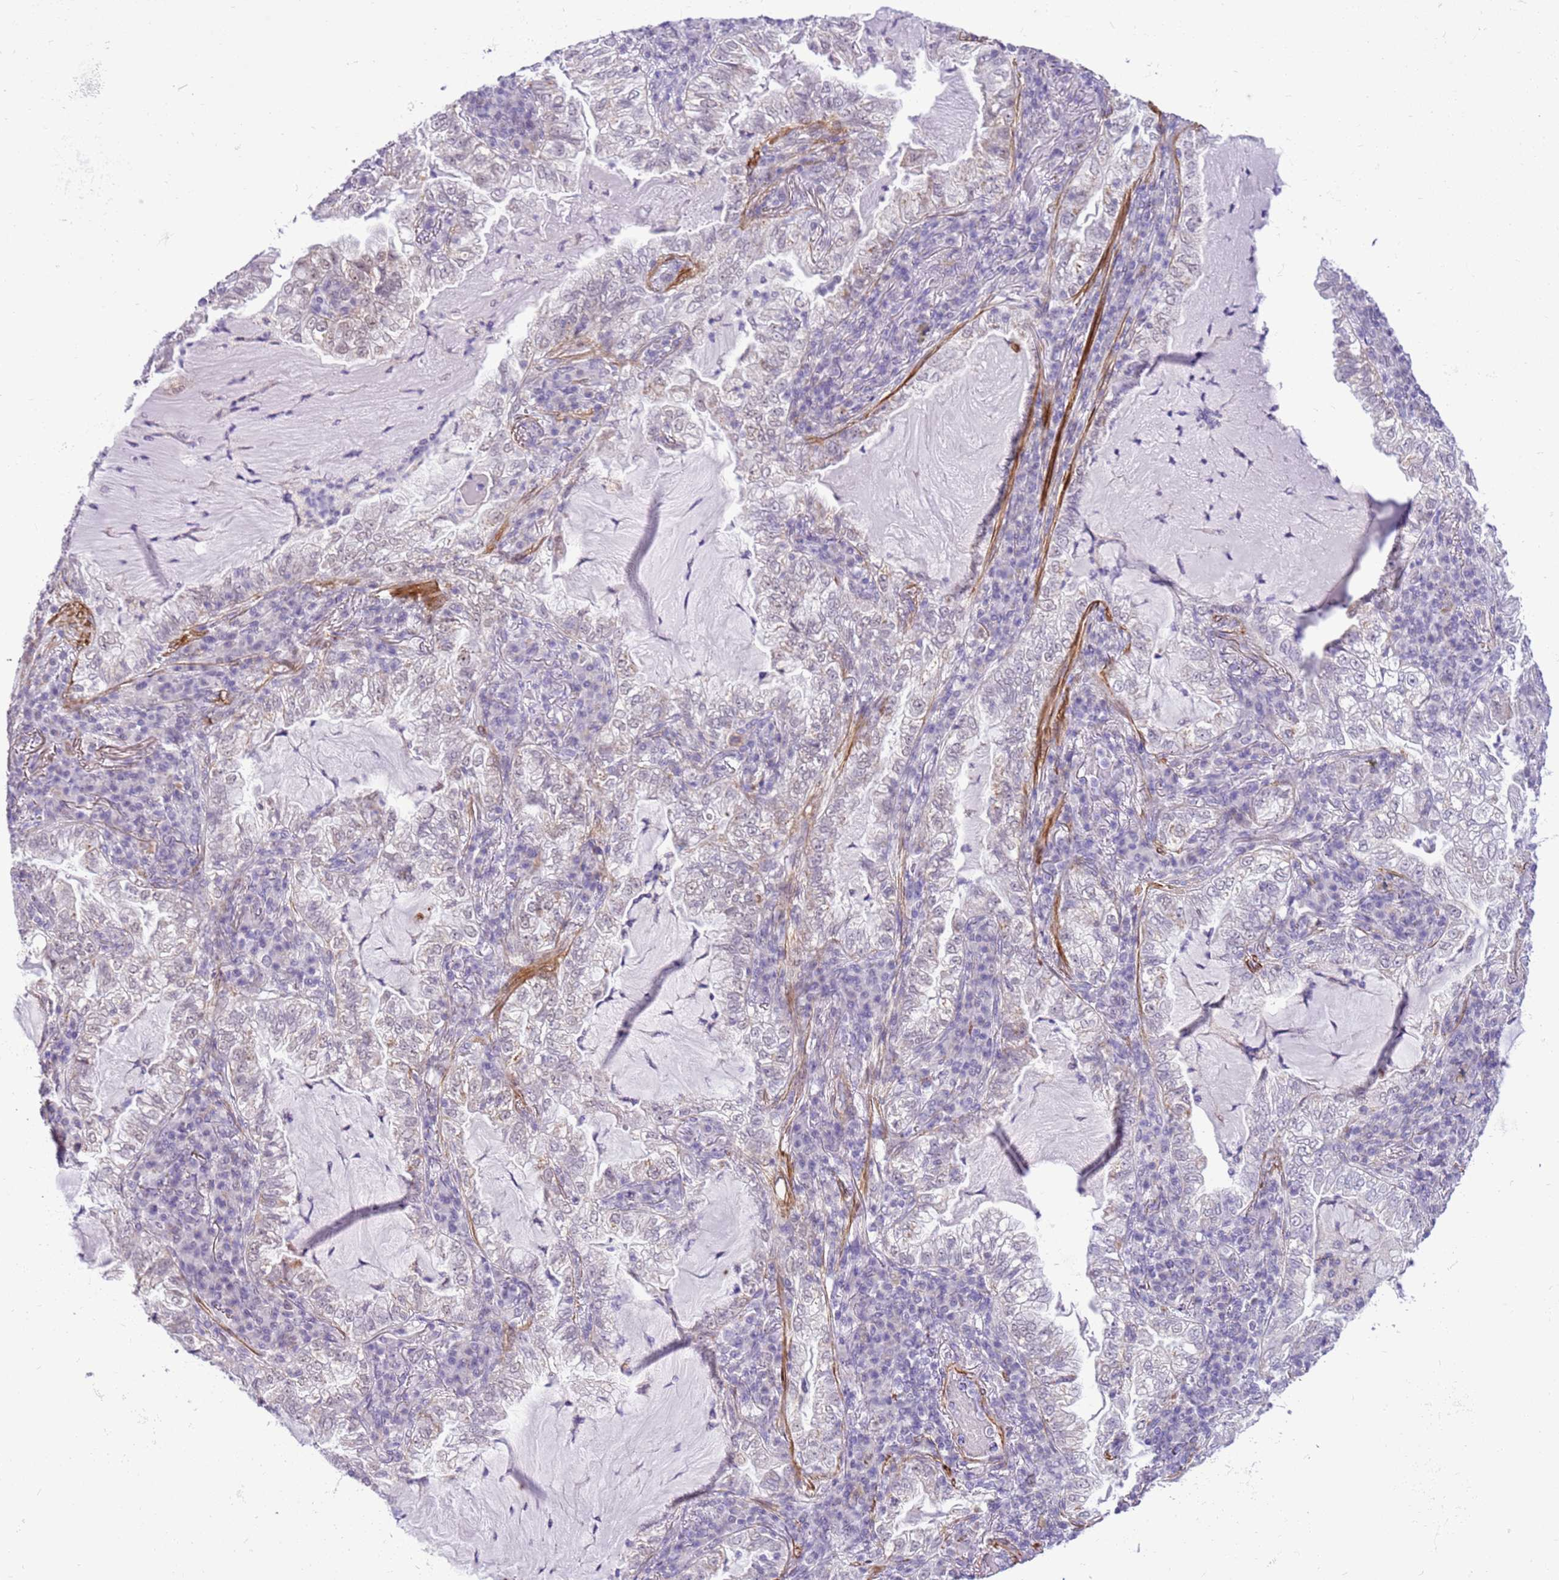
{"staining": {"intensity": "weak", "quantity": "<25%", "location": "nuclear"}, "tissue": "lung cancer", "cell_type": "Tumor cells", "image_type": "cancer", "snomed": [{"axis": "morphology", "description": "Adenocarcinoma, NOS"}, {"axis": "topography", "description": "Lung"}], "caption": "Human lung adenocarcinoma stained for a protein using IHC exhibits no staining in tumor cells.", "gene": "SMIM4", "patient": {"sex": "female", "age": 73}}